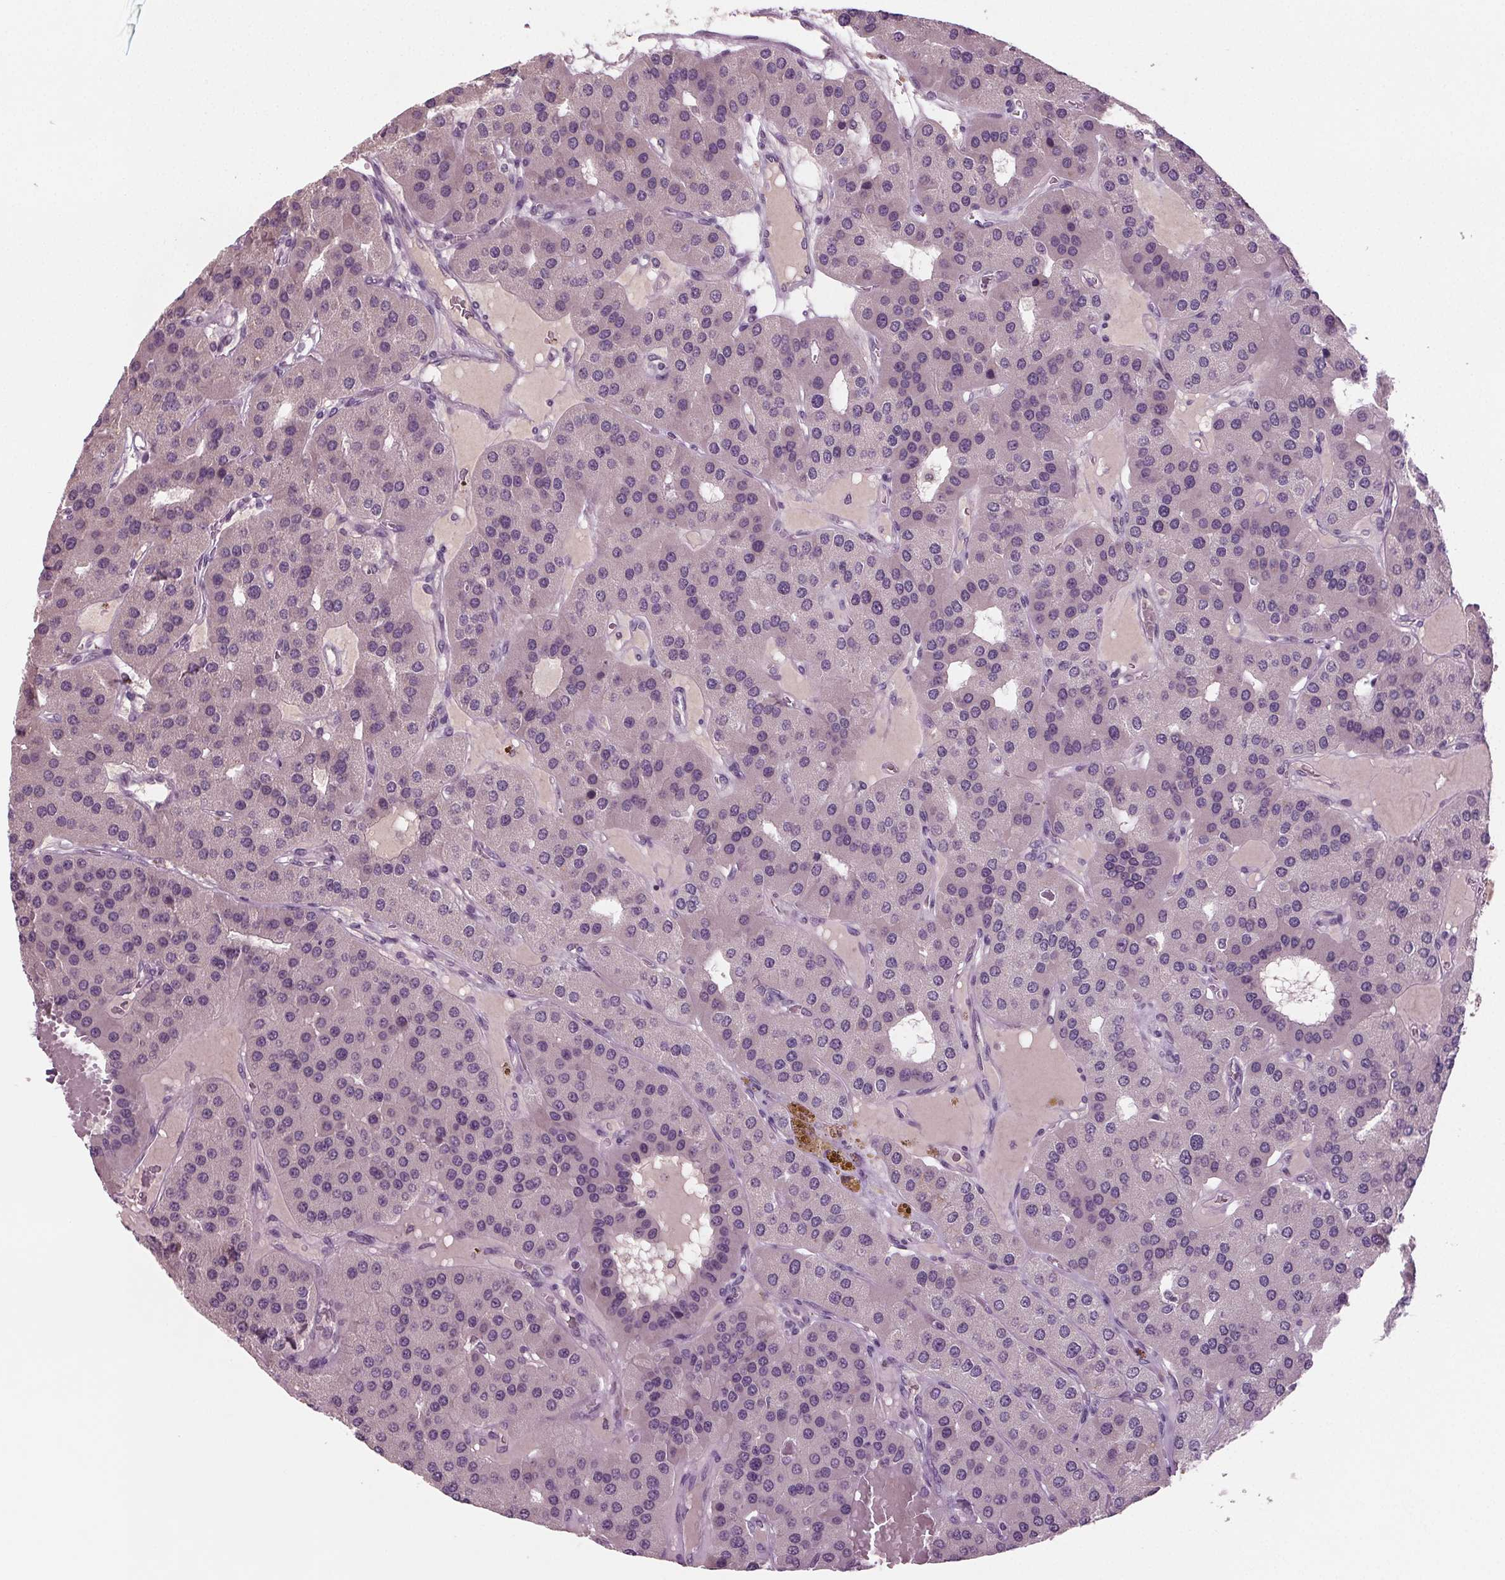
{"staining": {"intensity": "negative", "quantity": "none", "location": "none"}, "tissue": "parathyroid gland", "cell_type": "Glandular cells", "image_type": "normal", "snomed": [{"axis": "morphology", "description": "Normal tissue, NOS"}, {"axis": "morphology", "description": "Adenoma, NOS"}, {"axis": "topography", "description": "Parathyroid gland"}], "caption": "The micrograph exhibits no staining of glandular cells in unremarkable parathyroid gland.", "gene": "BHLHE22", "patient": {"sex": "female", "age": 86}}